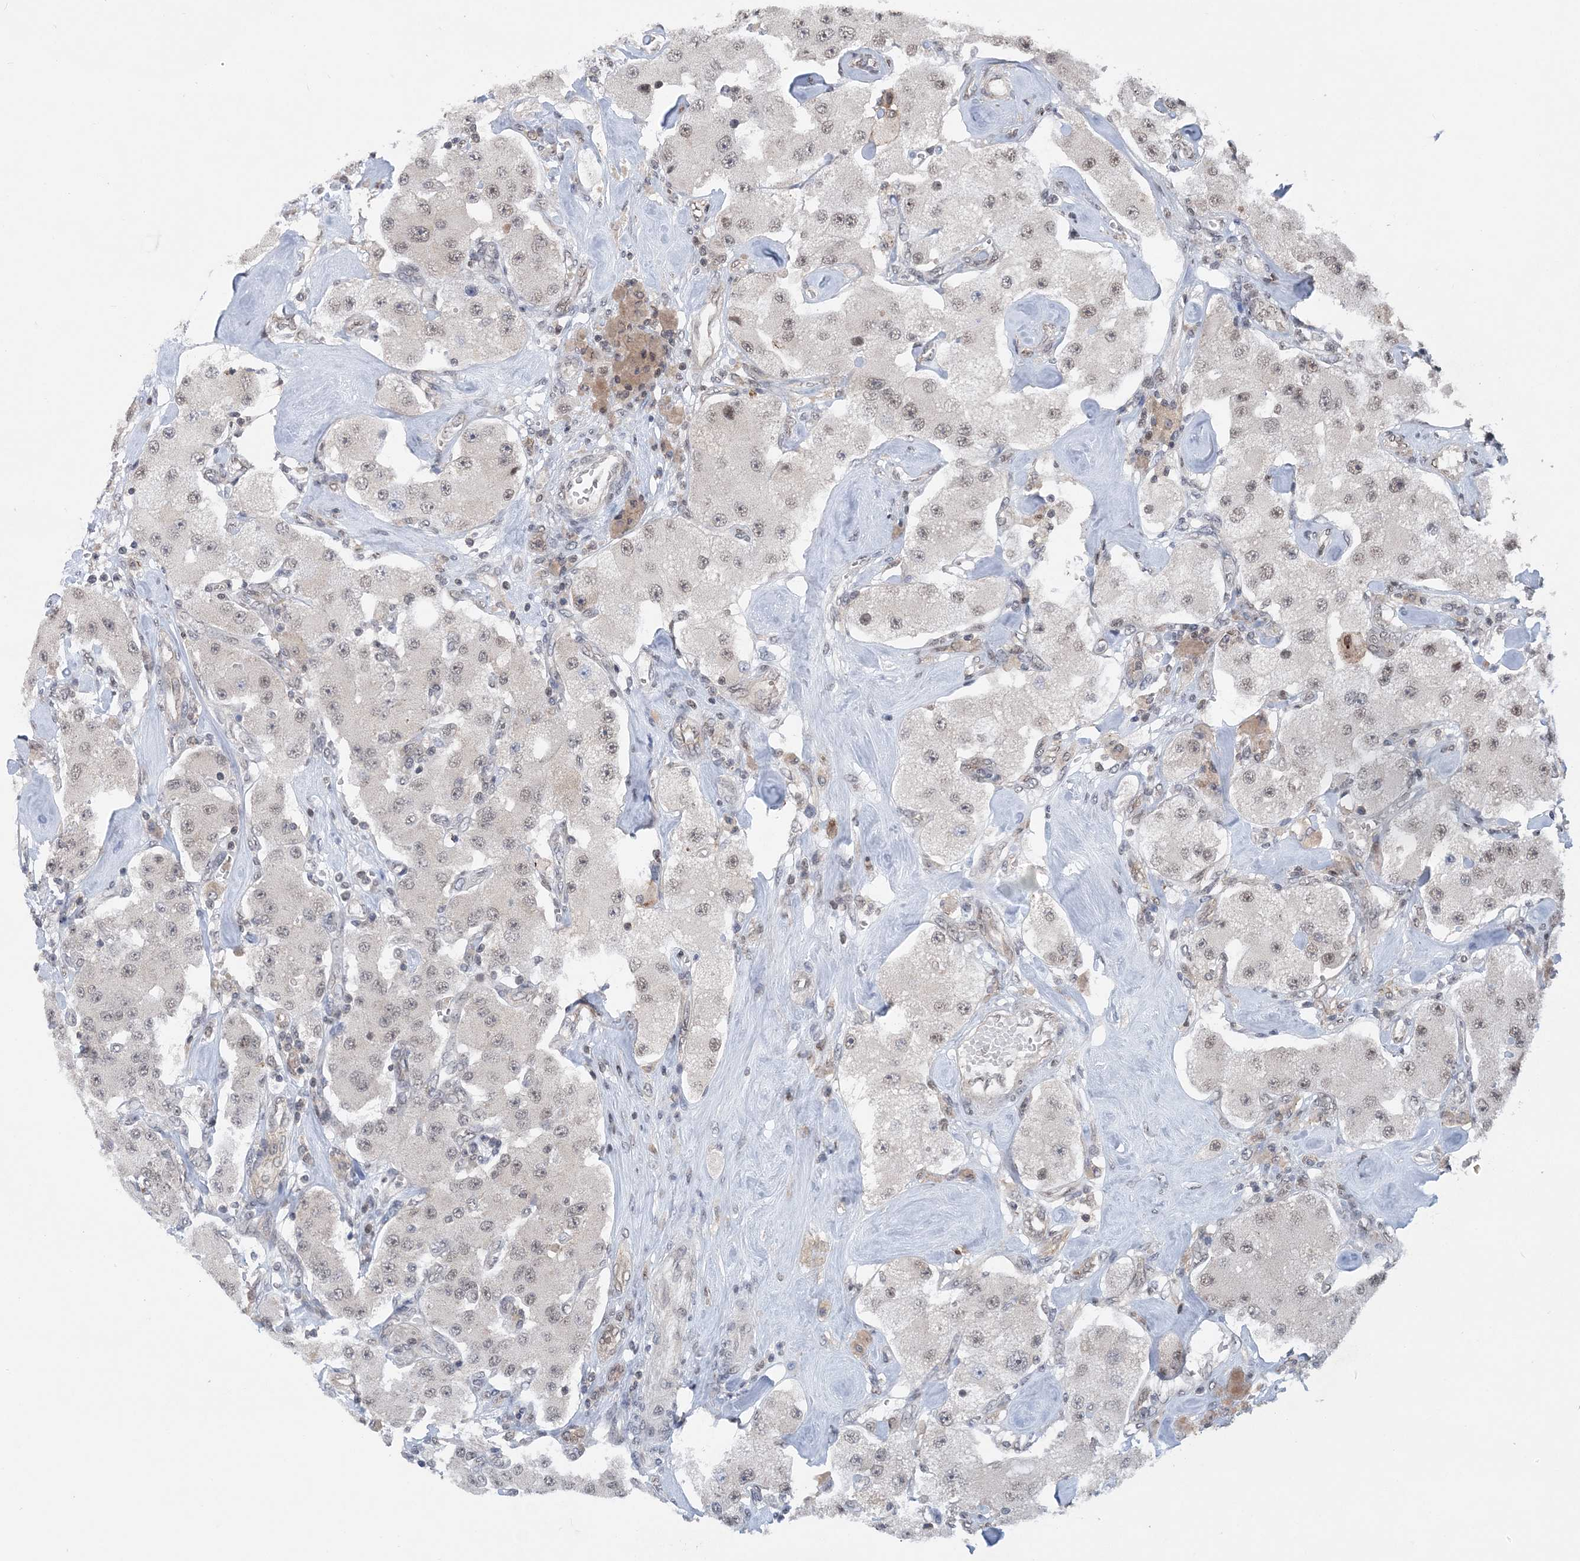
{"staining": {"intensity": "weak", "quantity": ">75%", "location": "nuclear"}, "tissue": "carcinoid", "cell_type": "Tumor cells", "image_type": "cancer", "snomed": [{"axis": "morphology", "description": "Carcinoid, malignant, NOS"}, {"axis": "topography", "description": "Pancreas"}], "caption": "A brown stain shows weak nuclear staining of a protein in human carcinoid (malignant) tumor cells. Using DAB (brown) and hematoxylin (blue) stains, captured at high magnification using brightfield microscopy.", "gene": "CCDC152", "patient": {"sex": "male", "age": 41}}